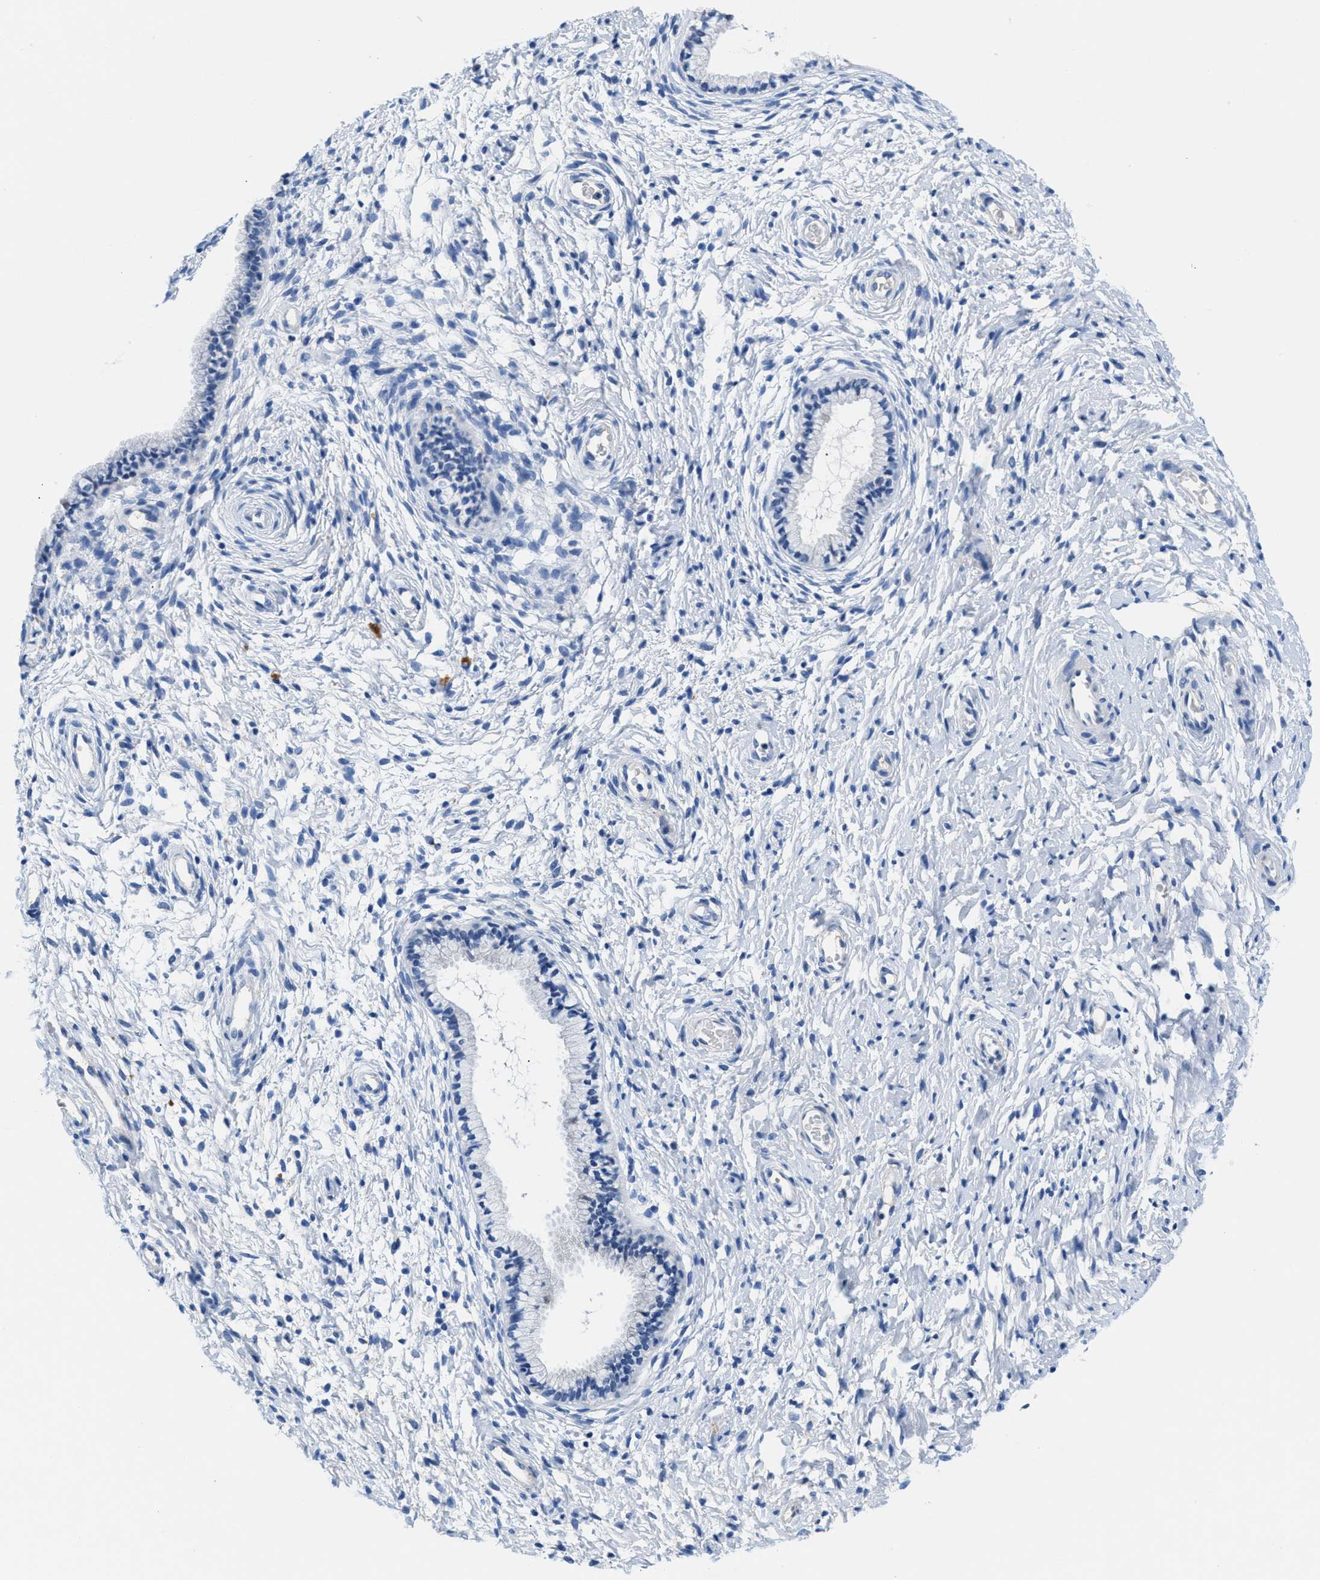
{"staining": {"intensity": "negative", "quantity": "none", "location": "none"}, "tissue": "cervix", "cell_type": "Glandular cells", "image_type": "normal", "snomed": [{"axis": "morphology", "description": "Normal tissue, NOS"}, {"axis": "topography", "description": "Cervix"}], "caption": "This micrograph is of normal cervix stained with immunohistochemistry to label a protein in brown with the nuclei are counter-stained blue. There is no staining in glandular cells.", "gene": "SLFN13", "patient": {"sex": "female", "age": 72}}